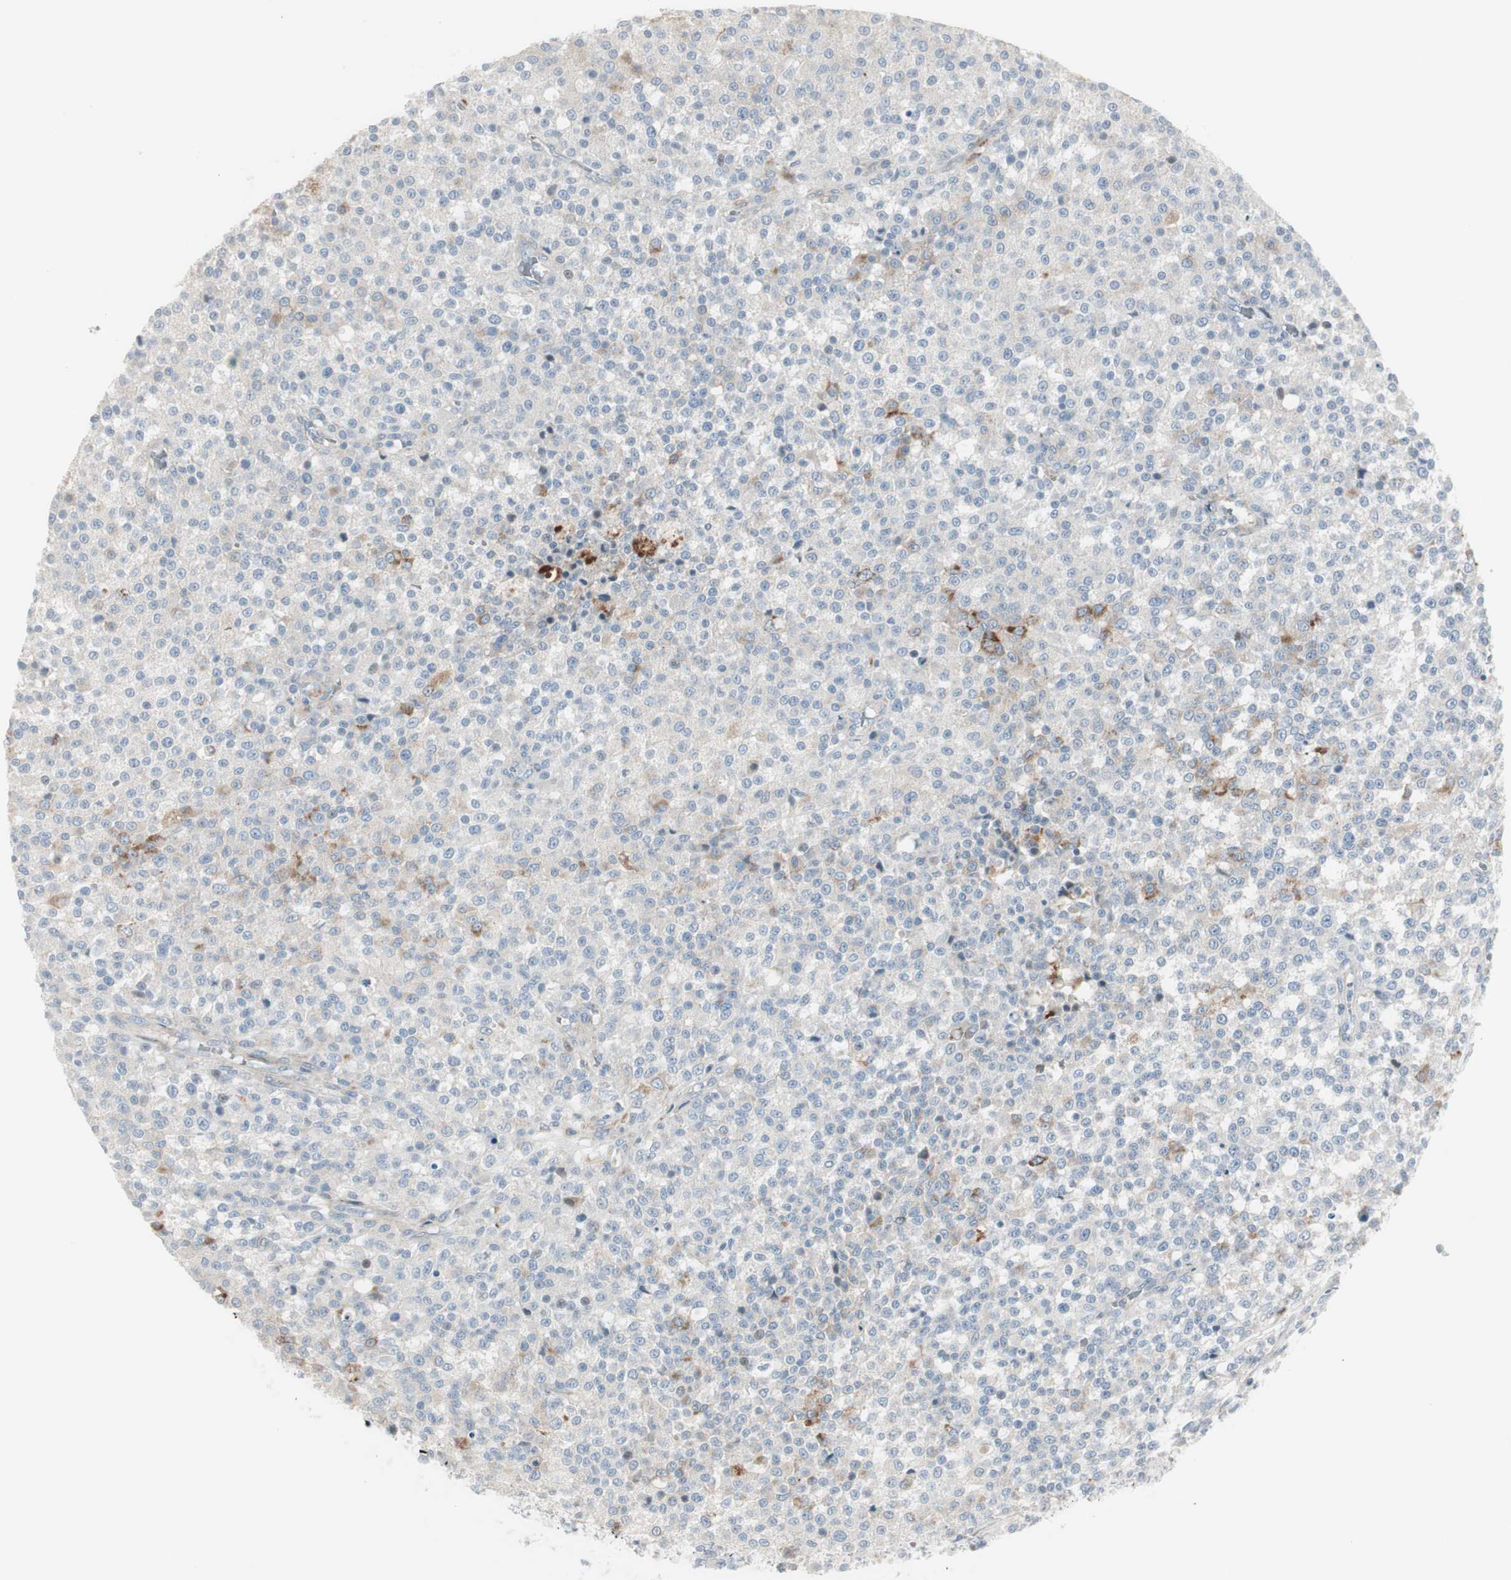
{"staining": {"intensity": "moderate", "quantity": "<25%", "location": "cytoplasmic/membranous"}, "tissue": "testis cancer", "cell_type": "Tumor cells", "image_type": "cancer", "snomed": [{"axis": "morphology", "description": "Seminoma, NOS"}, {"axis": "topography", "description": "Testis"}], "caption": "Tumor cells display low levels of moderate cytoplasmic/membranous positivity in about <25% of cells in seminoma (testis). Nuclei are stained in blue.", "gene": "CACNA2D1", "patient": {"sex": "male", "age": 59}}